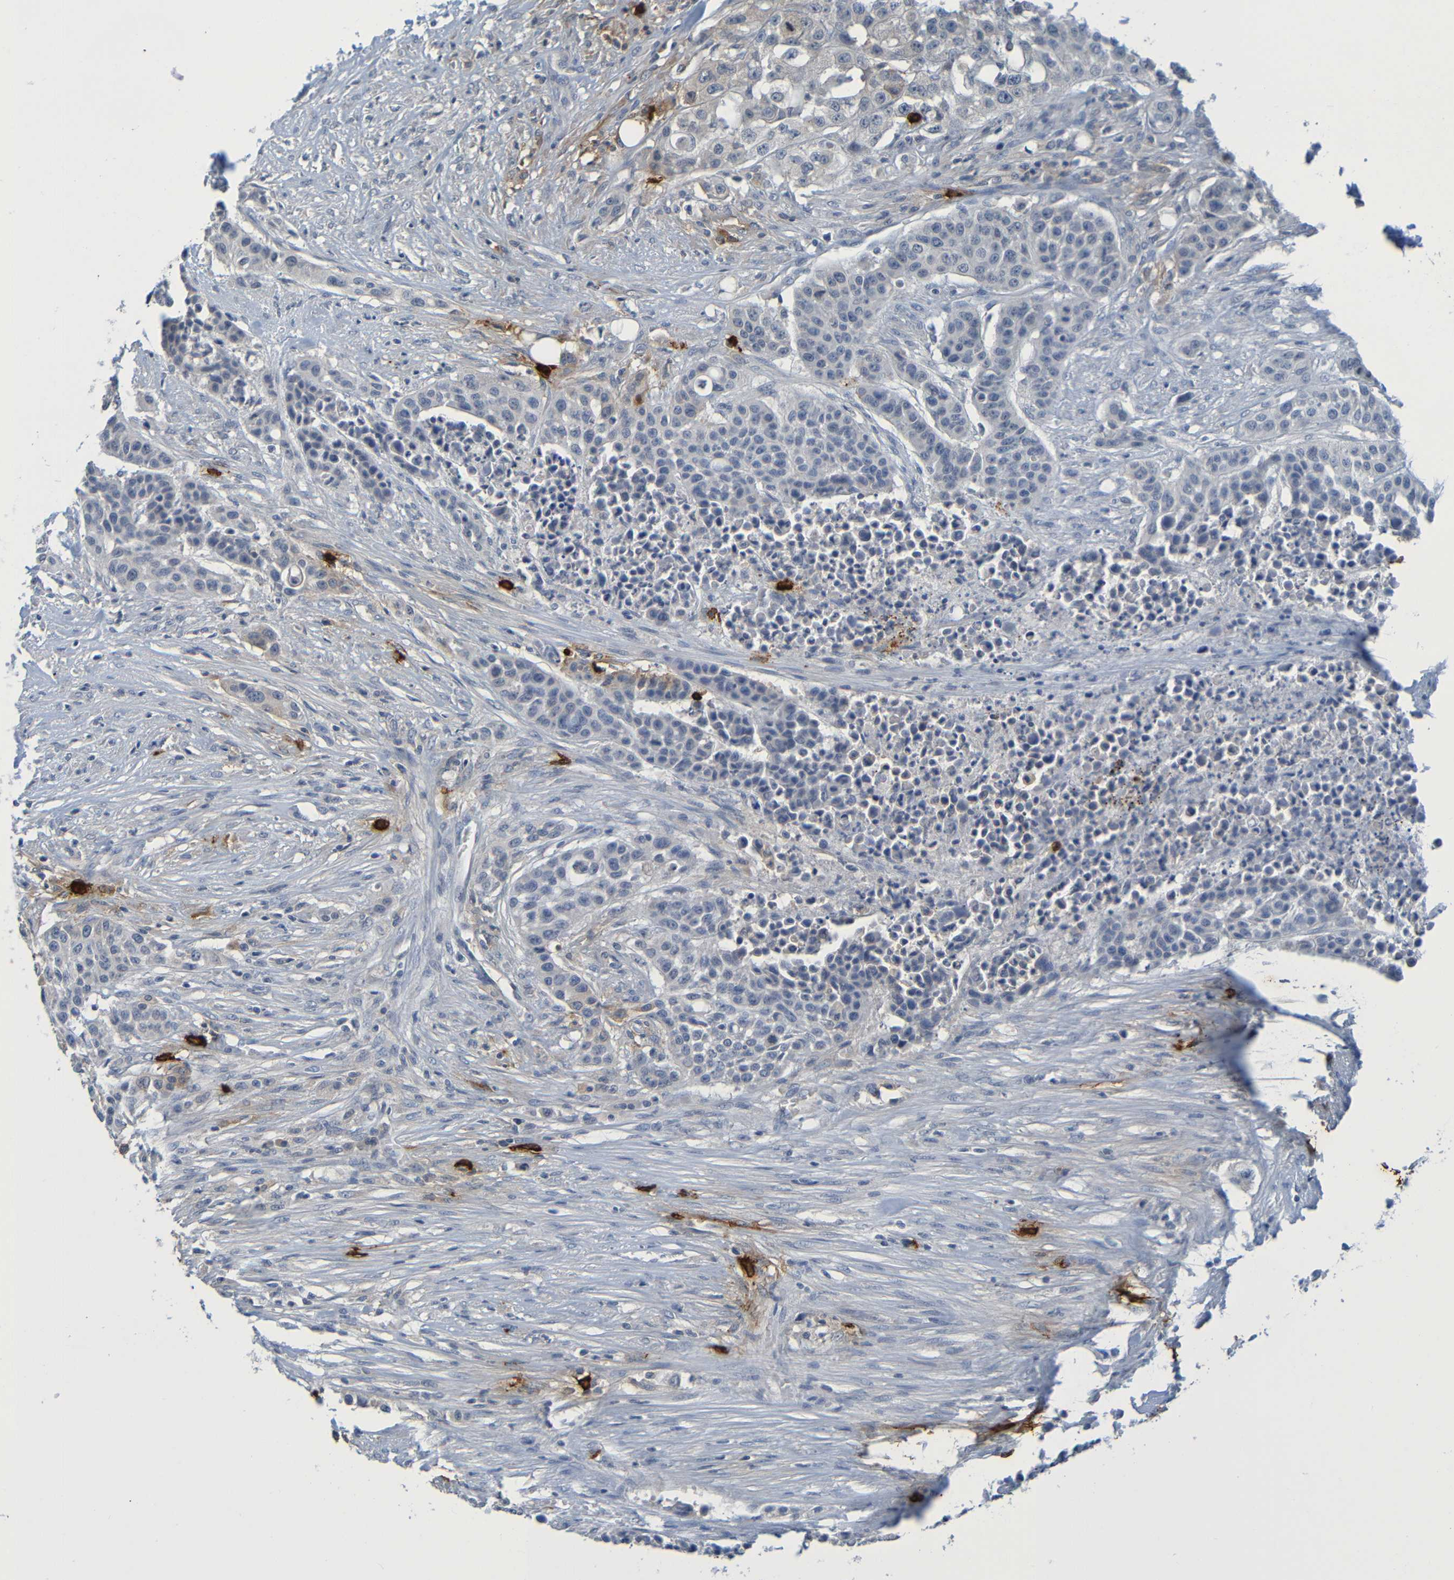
{"staining": {"intensity": "negative", "quantity": "none", "location": "none"}, "tissue": "urothelial cancer", "cell_type": "Tumor cells", "image_type": "cancer", "snomed": [{"axis": "morphology", "description": "Urothelial carcinoma, High grade"}, {"axis": "topography", "description": "Urinary bladder"}], "caption": "Immunohistochemical staining of high-grade urothelial carcinoma exhibits no significant positivity in tumor cells. Brightfield microscopy of immunohistochemistry stained with DAB (brown) and hematoxylin (blue), captured at high magnification.", "gene": "C3AR1", "patient": {"sex": "male", "age": 74}}